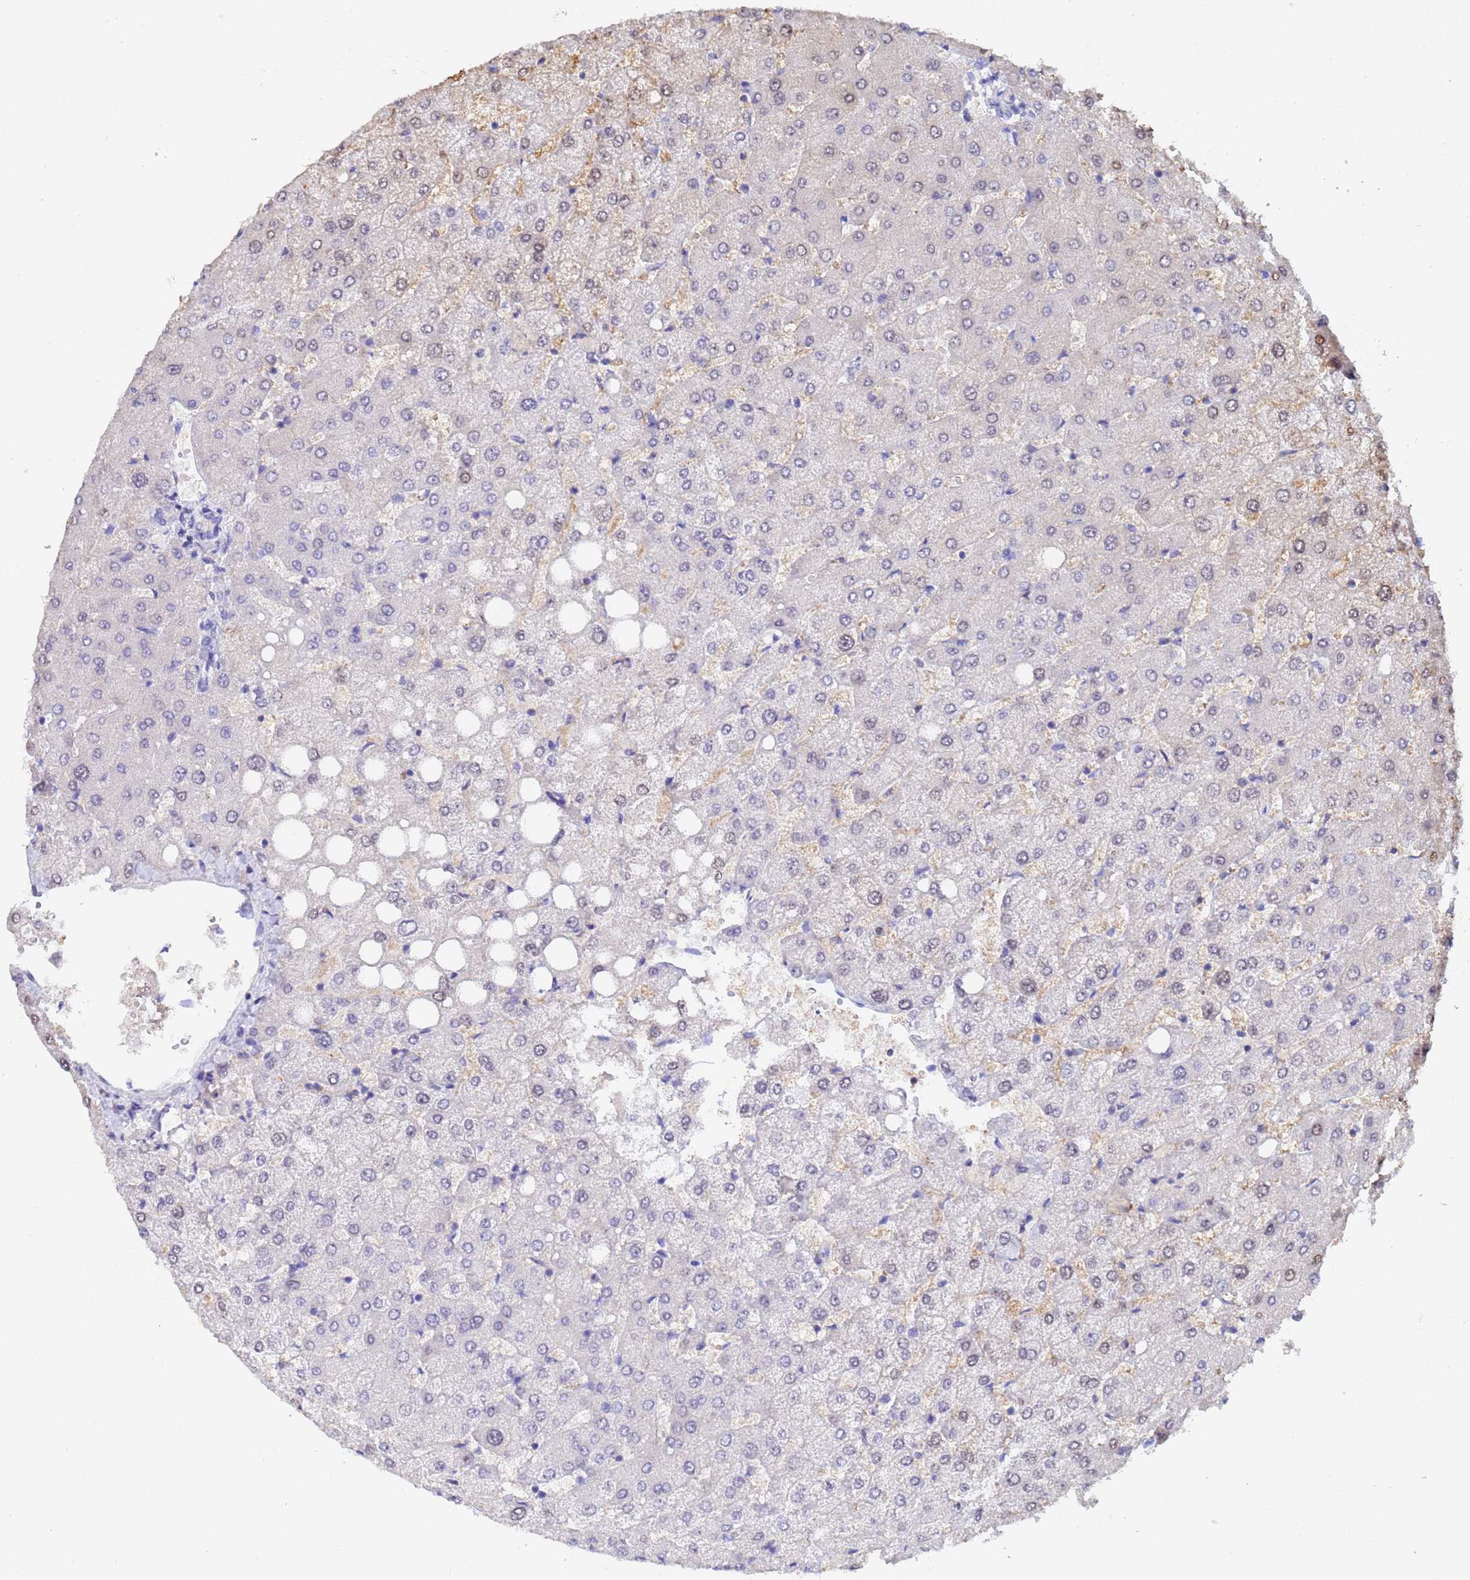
{"staining": {"intensity": "negative", "quantity": "none", "location": "none"}, "tissue": "liver", "cell_type": "Cholangiocytes", "image_type": "normal", "snomed": [{"axis": "morphology", "description": "Normal tissue, NOS"}, {"axis": "topography", "description": "Liver"}], "caption": "IHC image of unremarkable liver: liver stained with DAB demonstrates no significant protein expression in cholangiocytes.", "gene": "UBE2O", "patient": {"sex": "female", "age": 54}}